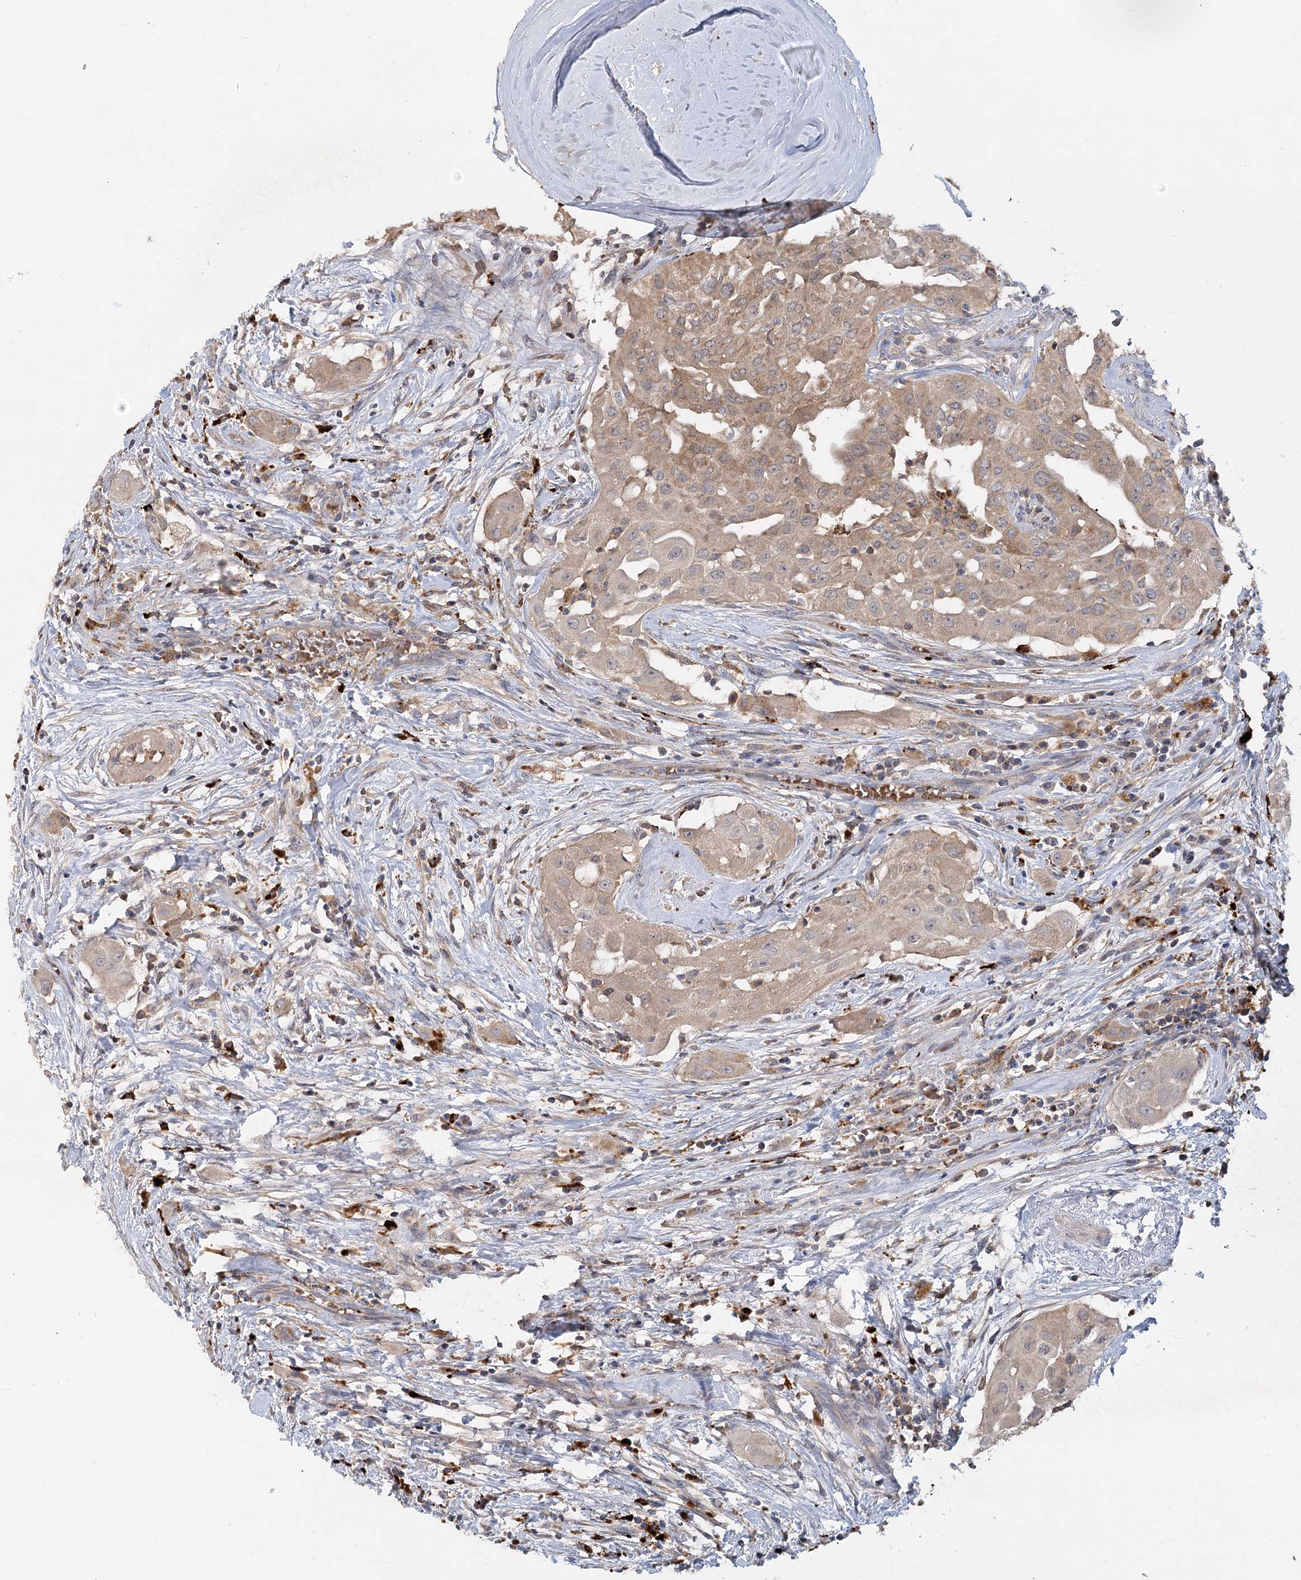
{"staining": {"intensity": "moderate", "quantity": ">75%", "location": "cytoplasmic/membranous"}, "tissue": "thyroid cancer", "cell_type": "Tumor cells", "image_type": "cancer", "snomed": [{"axis": "morphology", "description": "Papillary adenocarcinoma, NOS"}, {"axis": "topography", "description": "Thyroid gland"}], "caption": "The photomicrograph shows staining of thyroid cancer, revealing moderate cytoplasmic/membranous protein staining (brown color) within tumor cells. Nuclei are stained in blue.", "gene": "PYROXD2", "patient": {"sex": "female", "age": 59}}